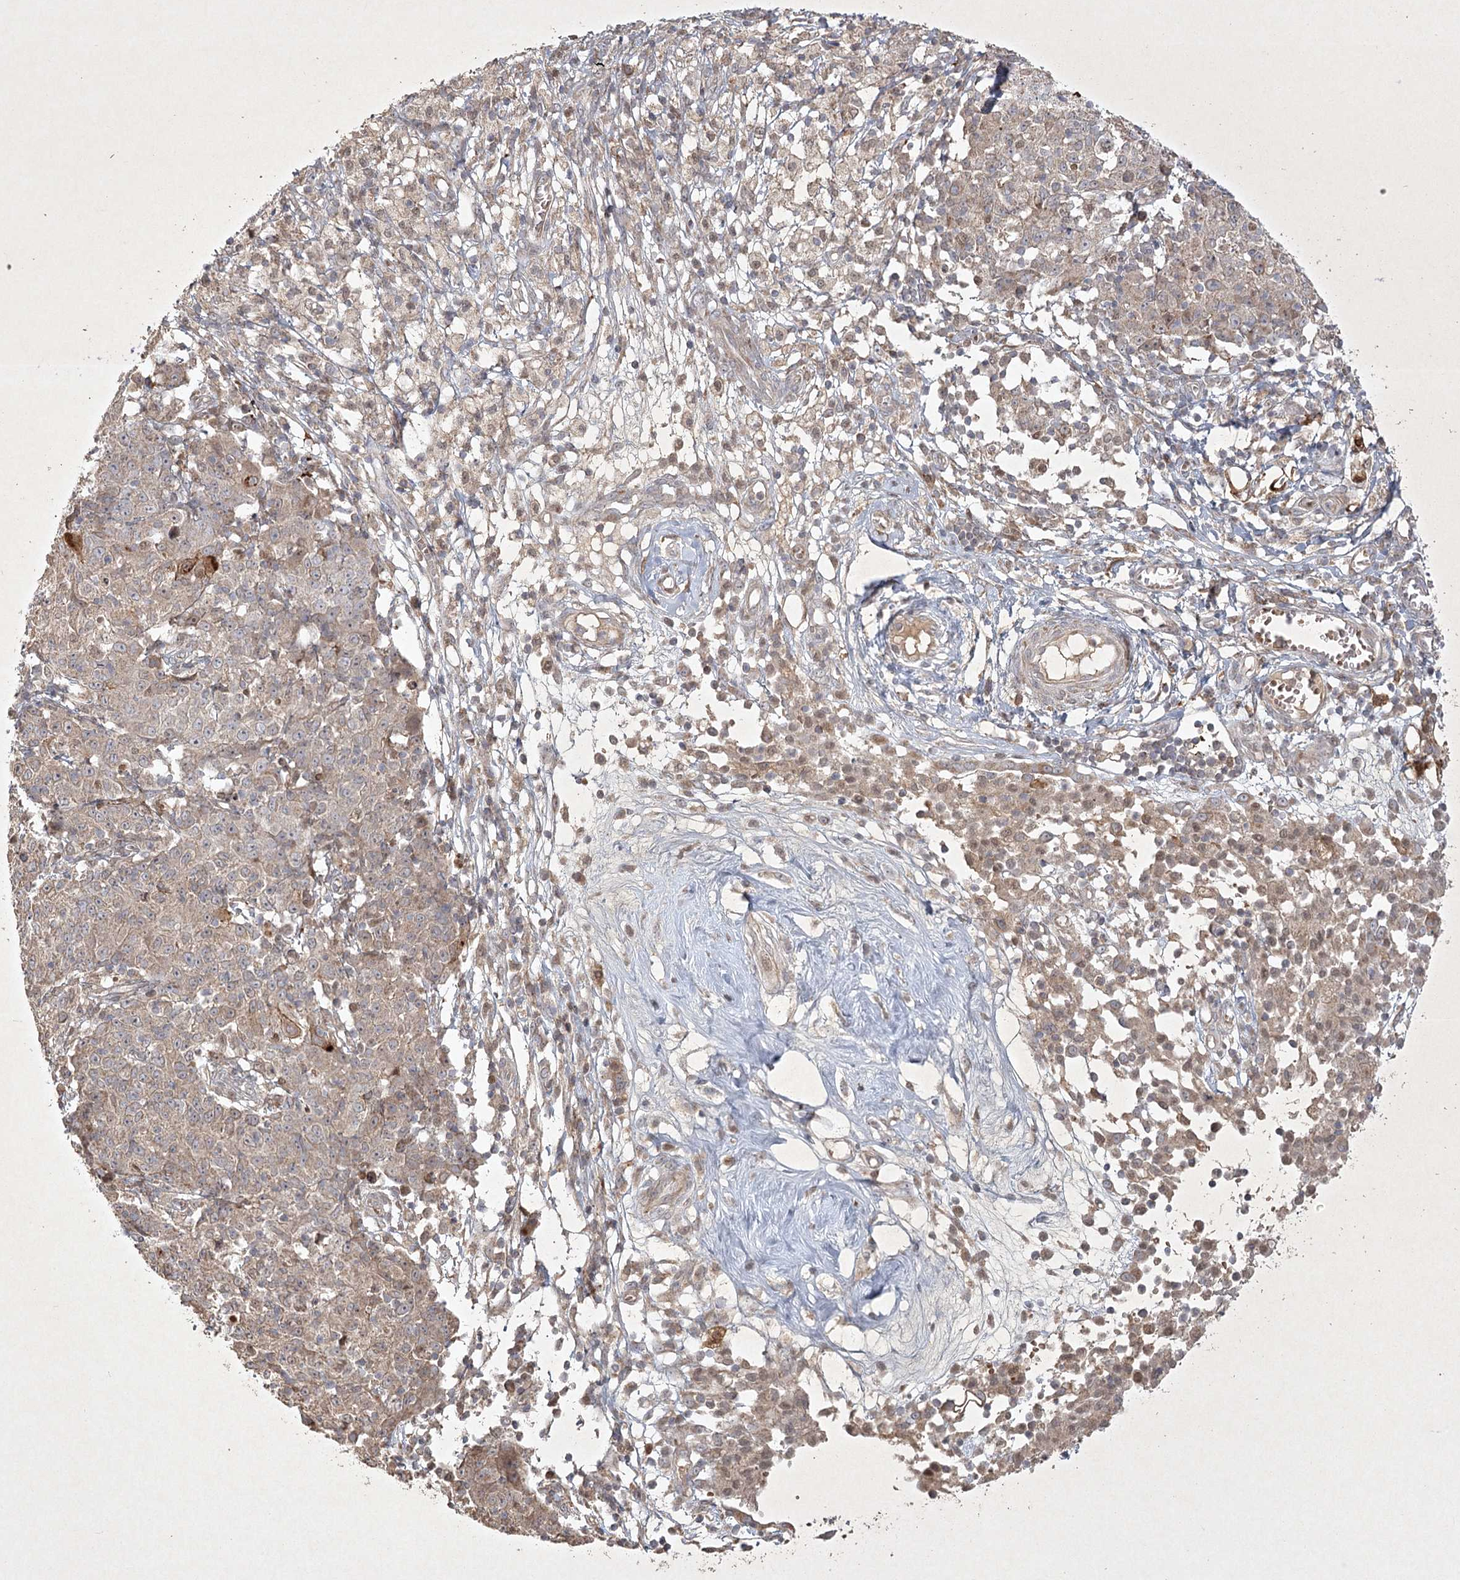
{"staining": {"intensity": "weak", "quantity": ">75%", "location": "cytoplasmic/membranous"}, "tissue": "ovarian cancer", "cell_type": "Tumor cells", "image_type": "cancer", "snomed": [{"axis": "morphology", "description": "Carcinoma, endometroid"}, {"axis": "topography", "description": "Ovary"}], "caption": "High-magnification brightfield microscopy of ovarian endometroid carcinoma stained with DAB (3,3'-diaminobenzidine) (brown) and counterstained with hematoxylin (blue). tumor cells exhibit weak cytoplasmic/membranous expression is seen in approximately>75% of cells.", "gene": "KBTBD4", "patient": {"sex": "female", "age": 42}}